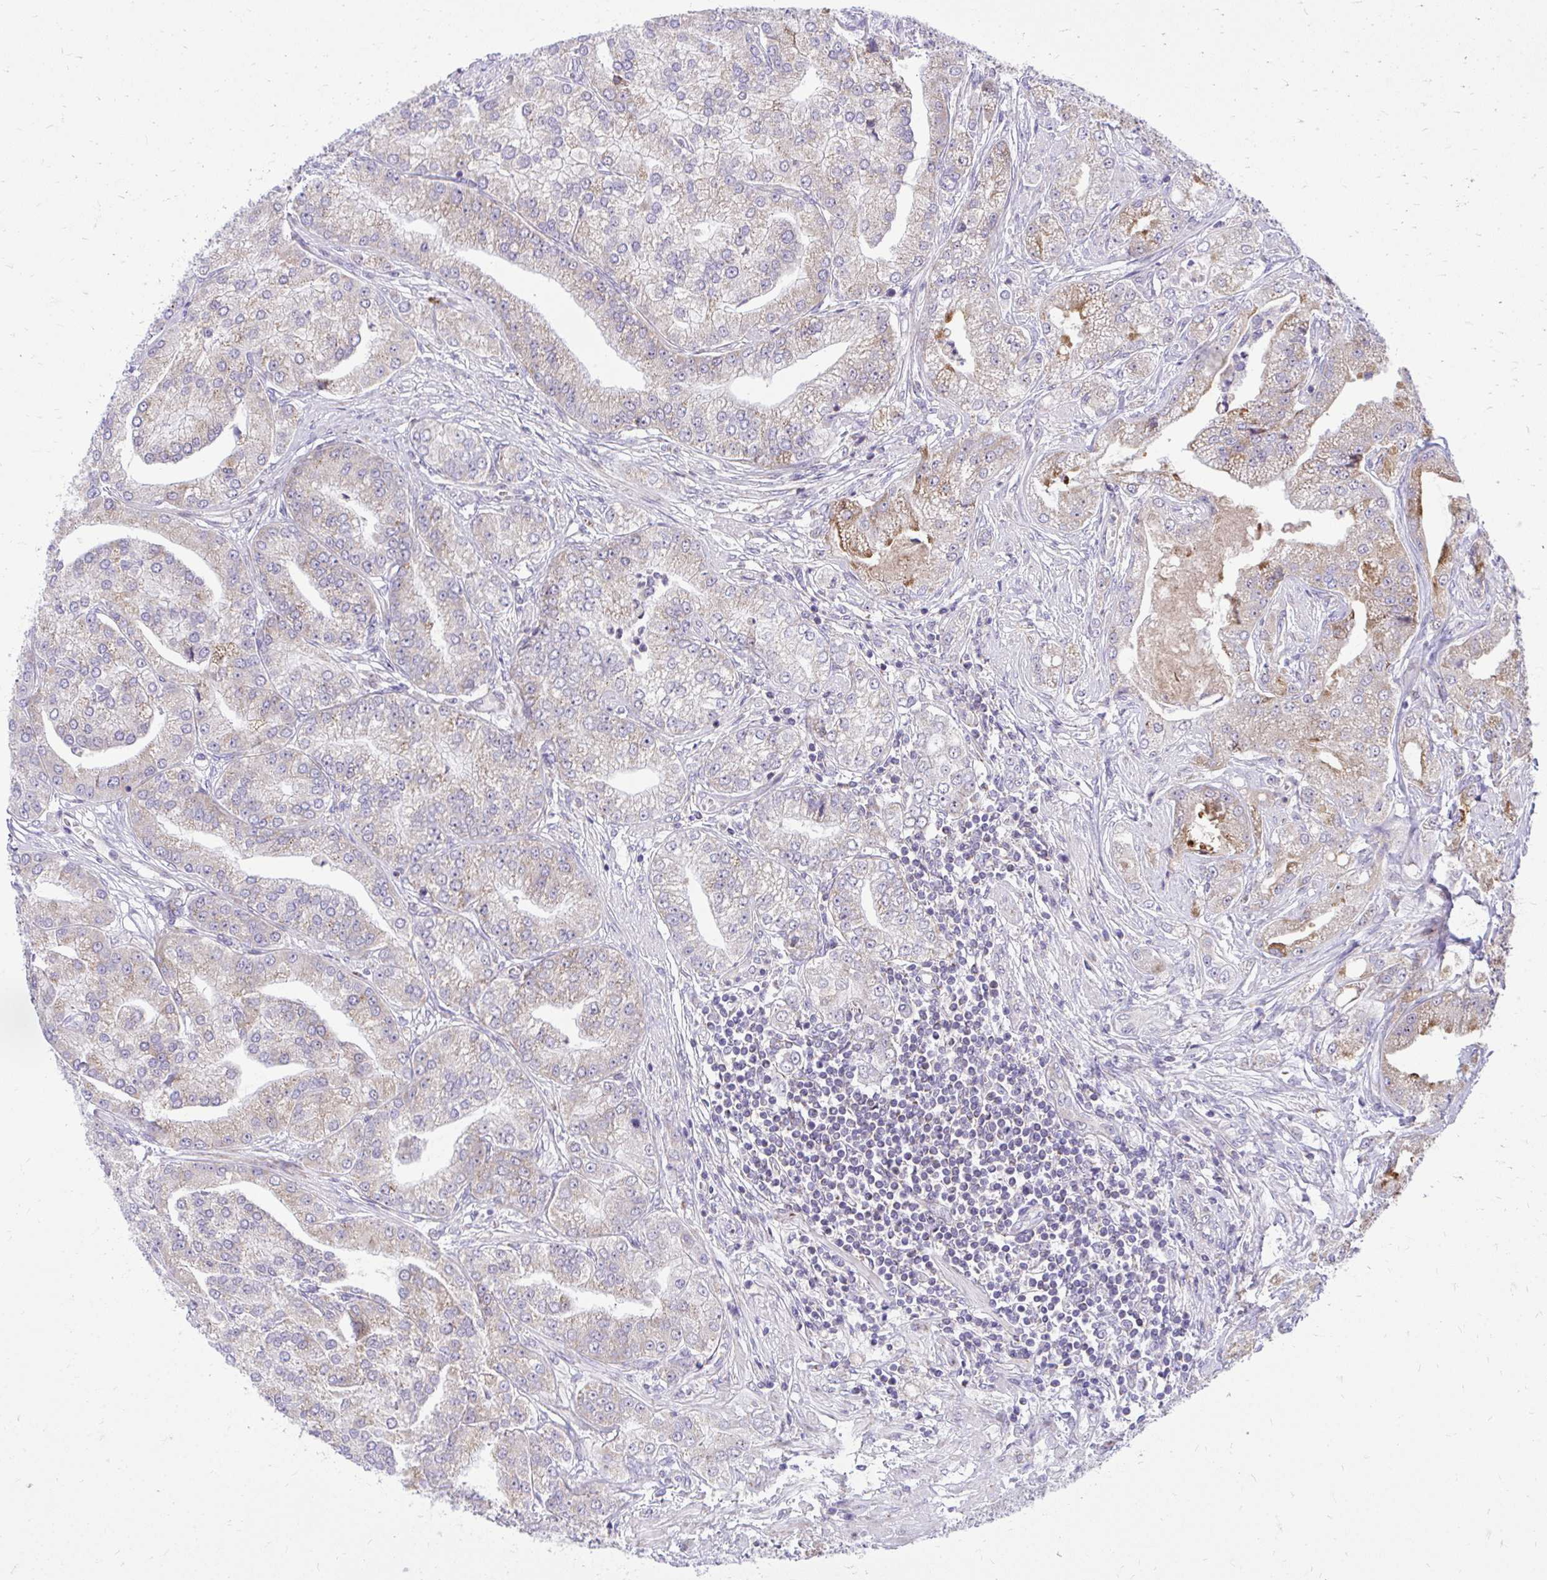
{"staining": {"intensity": "weak", "quantity": "<25%", "location": "cytoplasmic/membranous"}, "tissue": "prostate cancer", "cell_type": "Tumor cells", "image_type": "cancer", "snomed": [{"axis": "morphology", "description": "Adenocarcinoma, High grade"}, {"axis": "topography", "description": "Prostate"}], "caption": "A micrograph of prostate cancer stained for a protein reveals no brown staining in tumor cells.", "gene": "GPRIN3", "patient": {"sex": "male", "age": 61}}